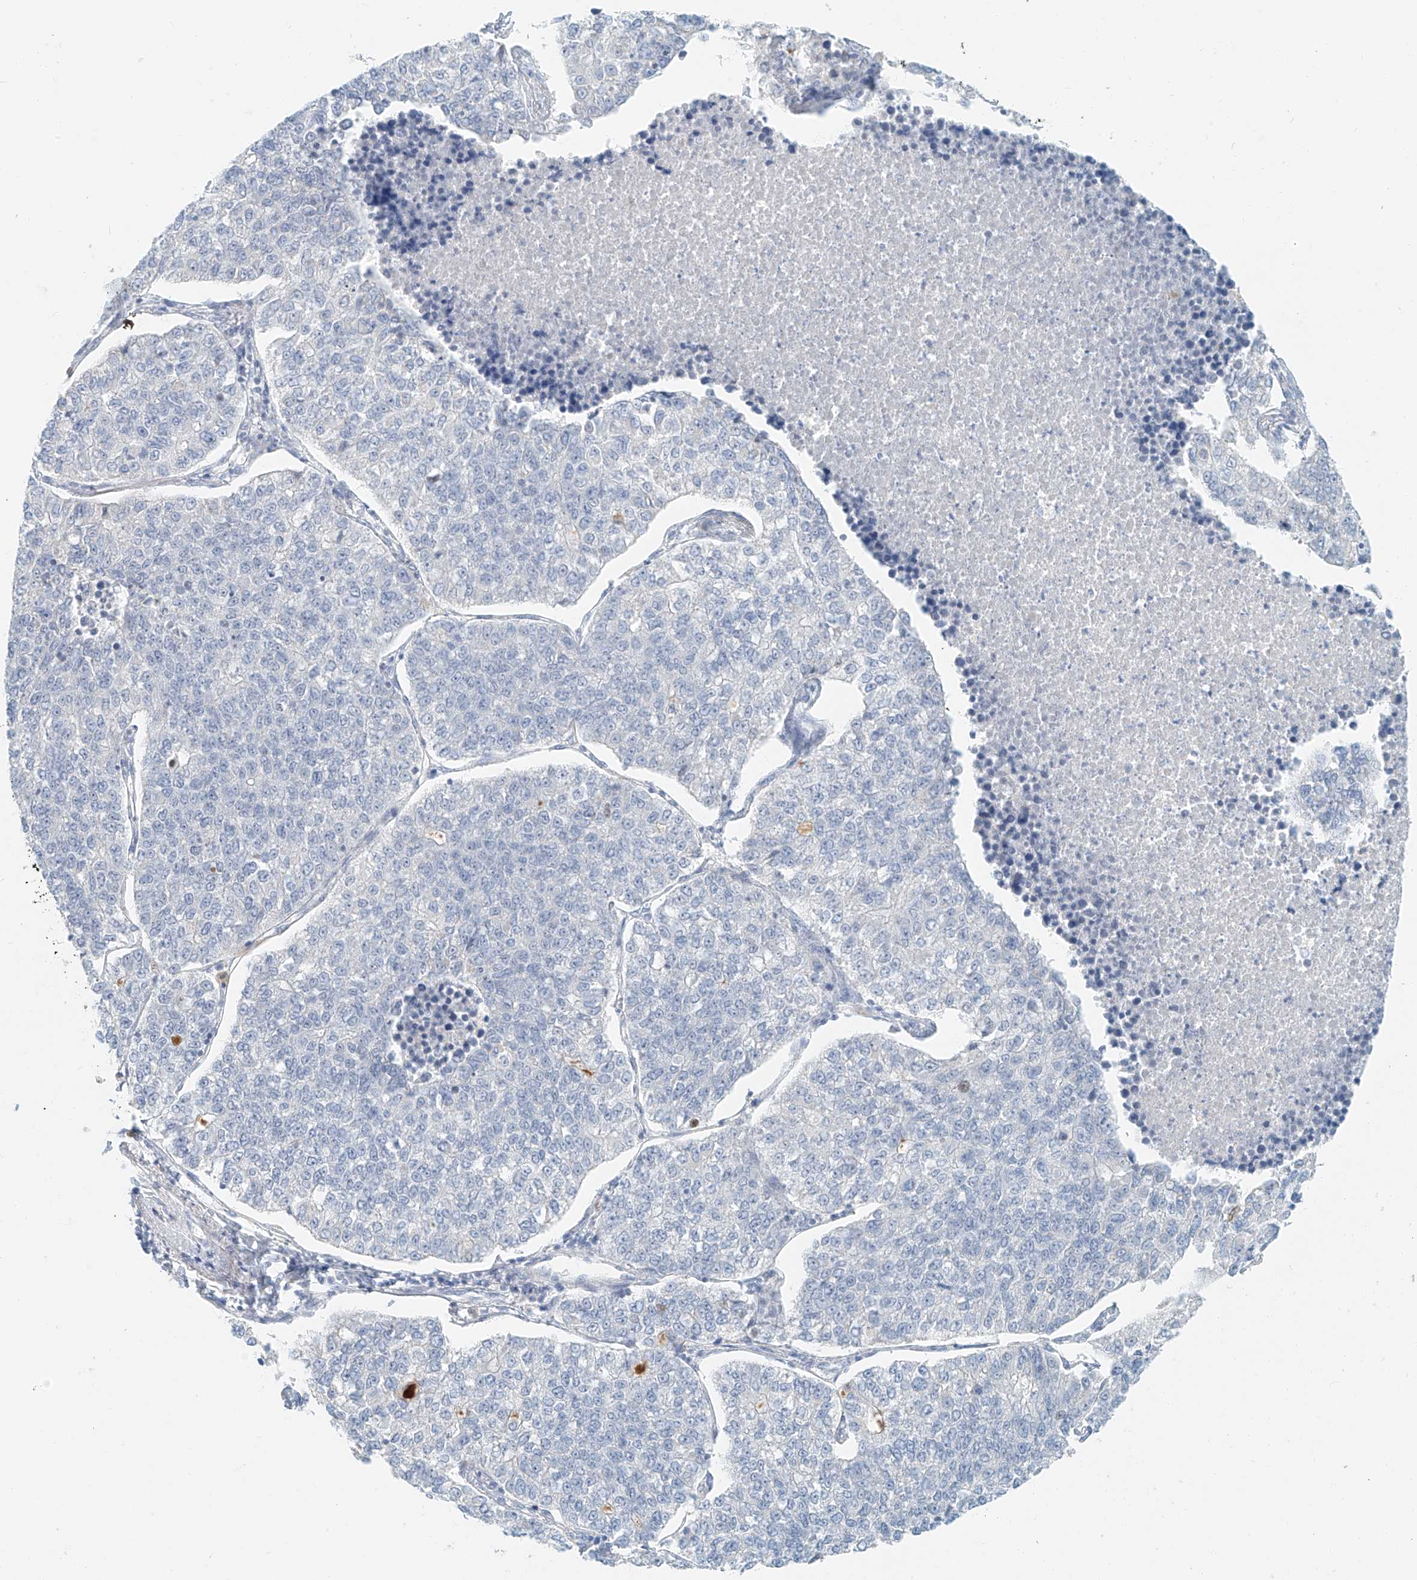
{"staining": {"intensity": "negative", "quantity": "none", "location": "none"}, "tissue": "lung cancer", "cell_type": "Tumor cells", "image_type": "cancer", "snomed": [{"axis": "morphology", "description": "Adenocarcinoma, NOS"}, {"axis": "topography", "description": "Lung"}], "caption": "IHC of human lung cancer (adenocarcinoma) demonstrates no positivity in tumor cells.", "gene": "PGC", "patient": {"sex": "male", "age": 49}}